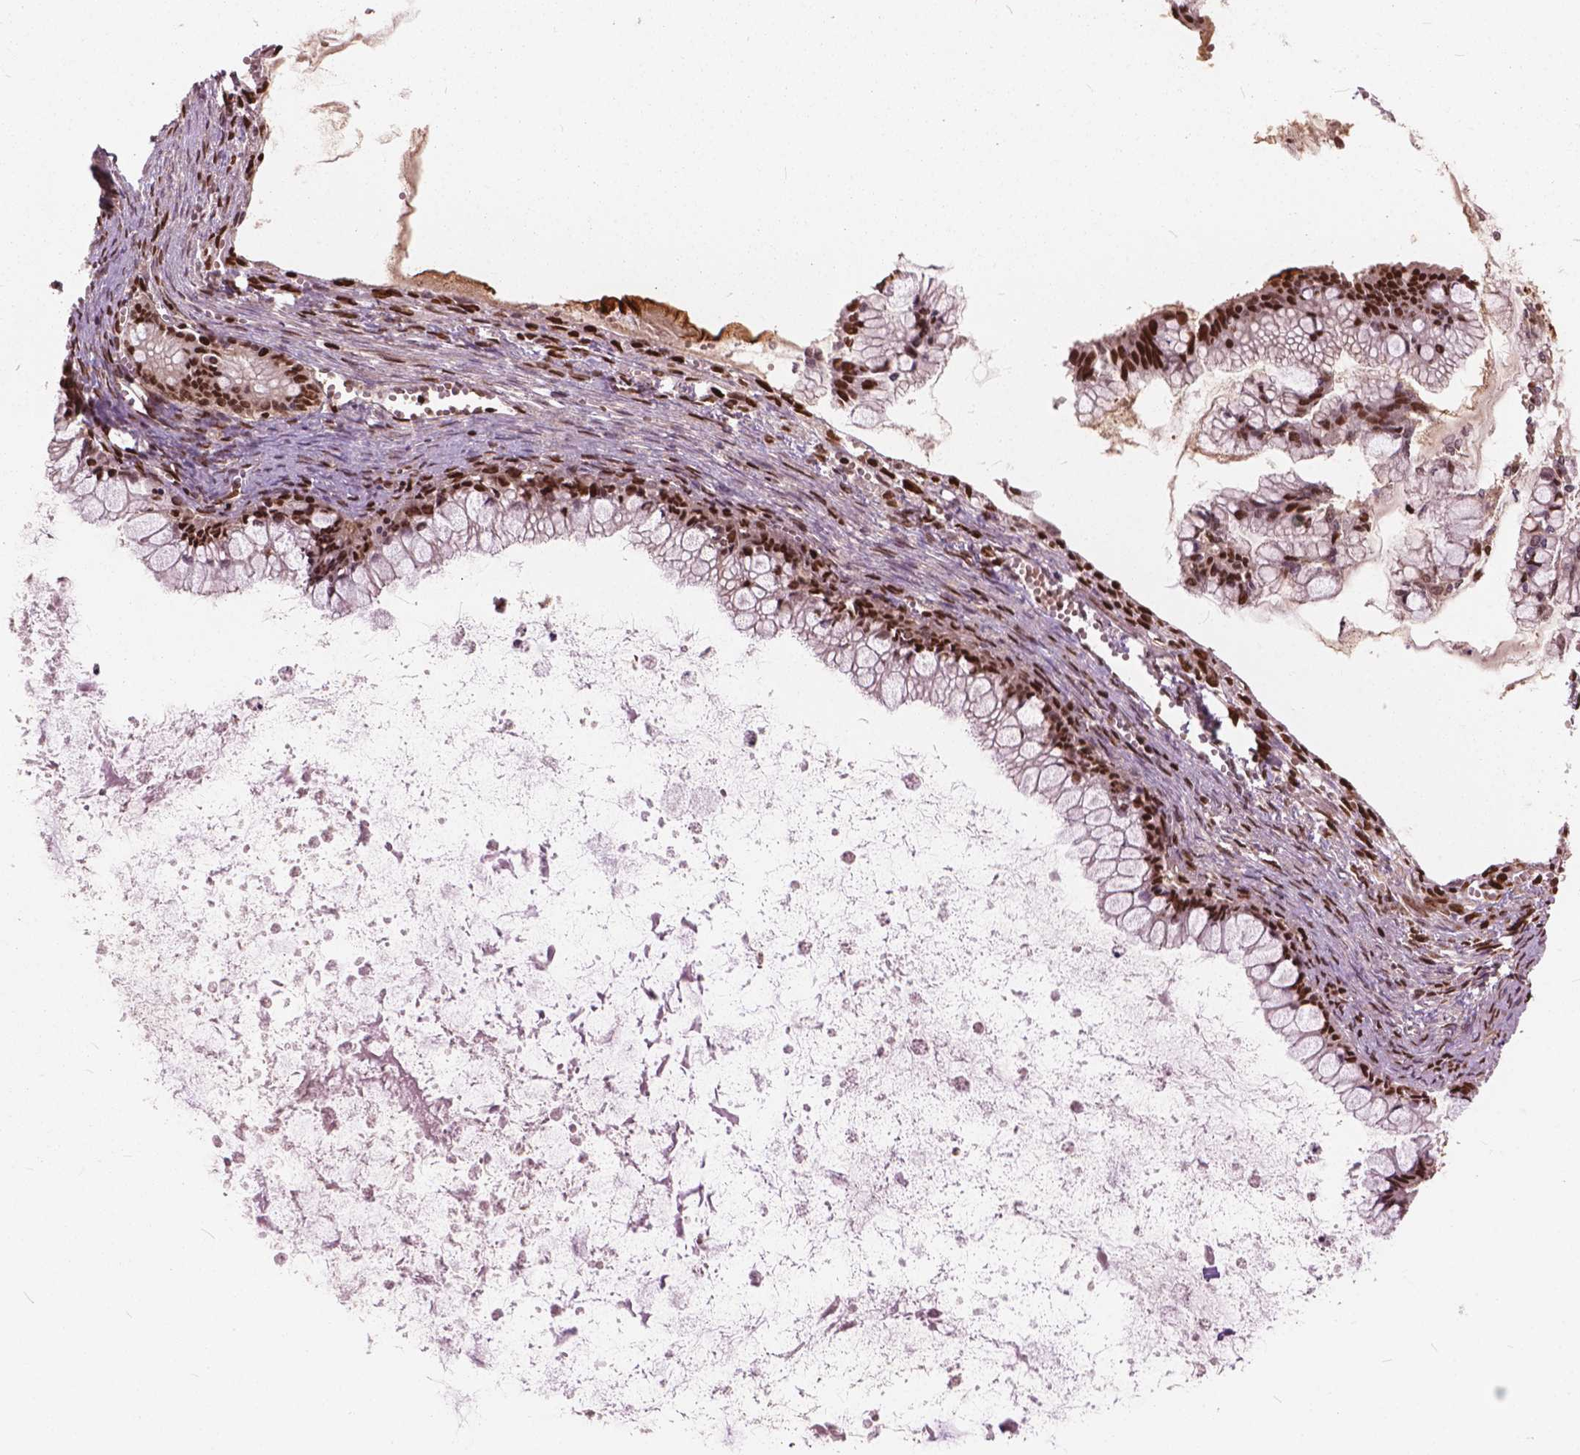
{"staining": {"intensity": "strong", "quantity": ">75%", "location": "nuclear"}, "tissue": "ovarian cancer", "cell_type": "Tumor cells", "image_type": "cancer", "snomed": [{"axis": "morphology", "description": "Cystadenocarcinoma, mucinous, NOS"}, {"axis": "topography", "description": "Ovary"}], "caption": "Human ovarian cancer stained for a protein (brown) demonstrates strong nuclear positive staining in approximately >75% of tumor cells.", "gene": "ANP32B", "patient": {"sex": "female", "age": 67}}